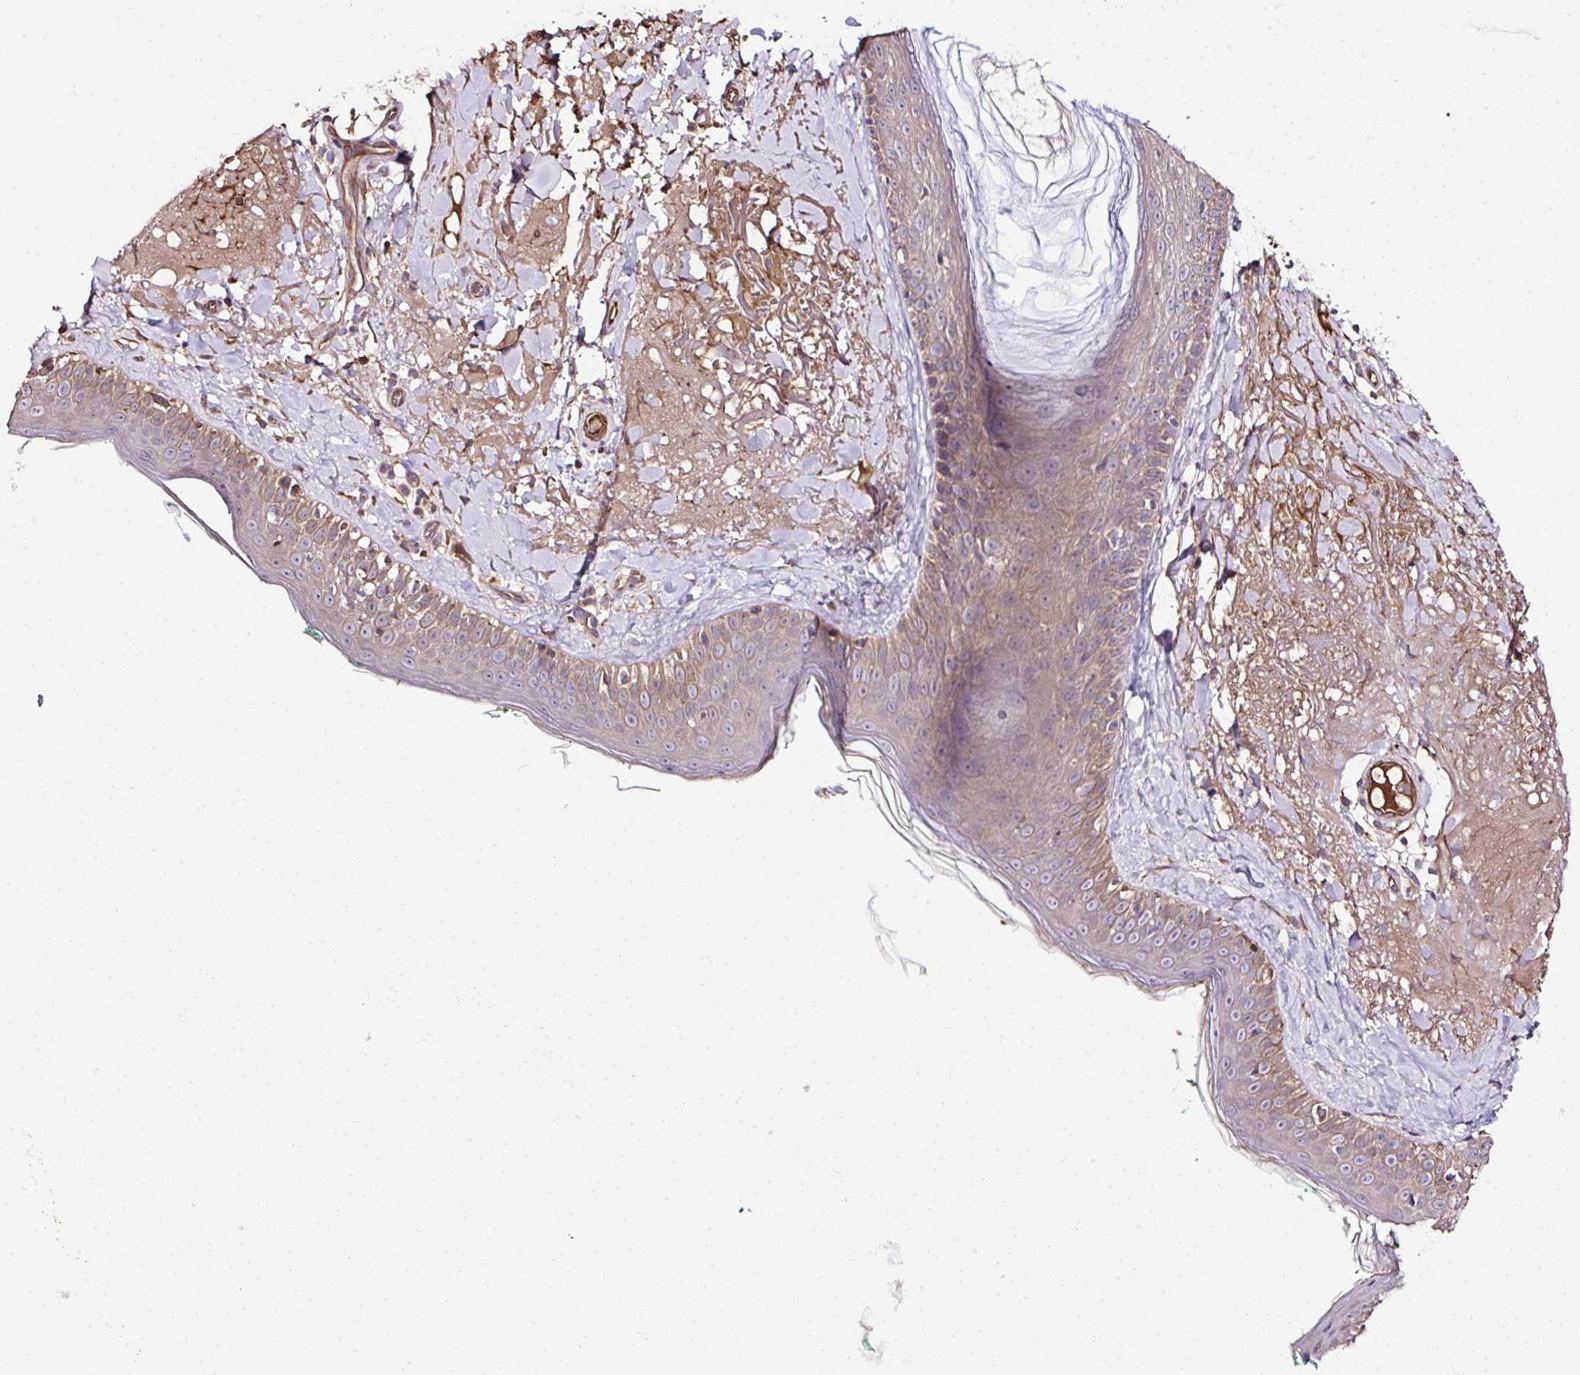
{"staining": {"intensity": "moderate", "quantity": ">75%", "location": "cytoplasmic/membranous"}, "tissue": "skin", "cell_type": "Fibroblasts", "image_type": "normal", "snomed": [{"axis": "morphology", "description": "Normal tissue, NOS"}, {"axis": "topography", "description": "Skin"}], "caption": "An IHC photomicrograph of benign tissue is shown. Protein staining in brown highlights moderate cytoplasmic/membranous positivity in skin within fibroblasts. (brown staining indicates protein expression, while blue staining denotes nuclei).", "gene": "CCDC85C", "patient": {"sex": "male", "age": 73}}